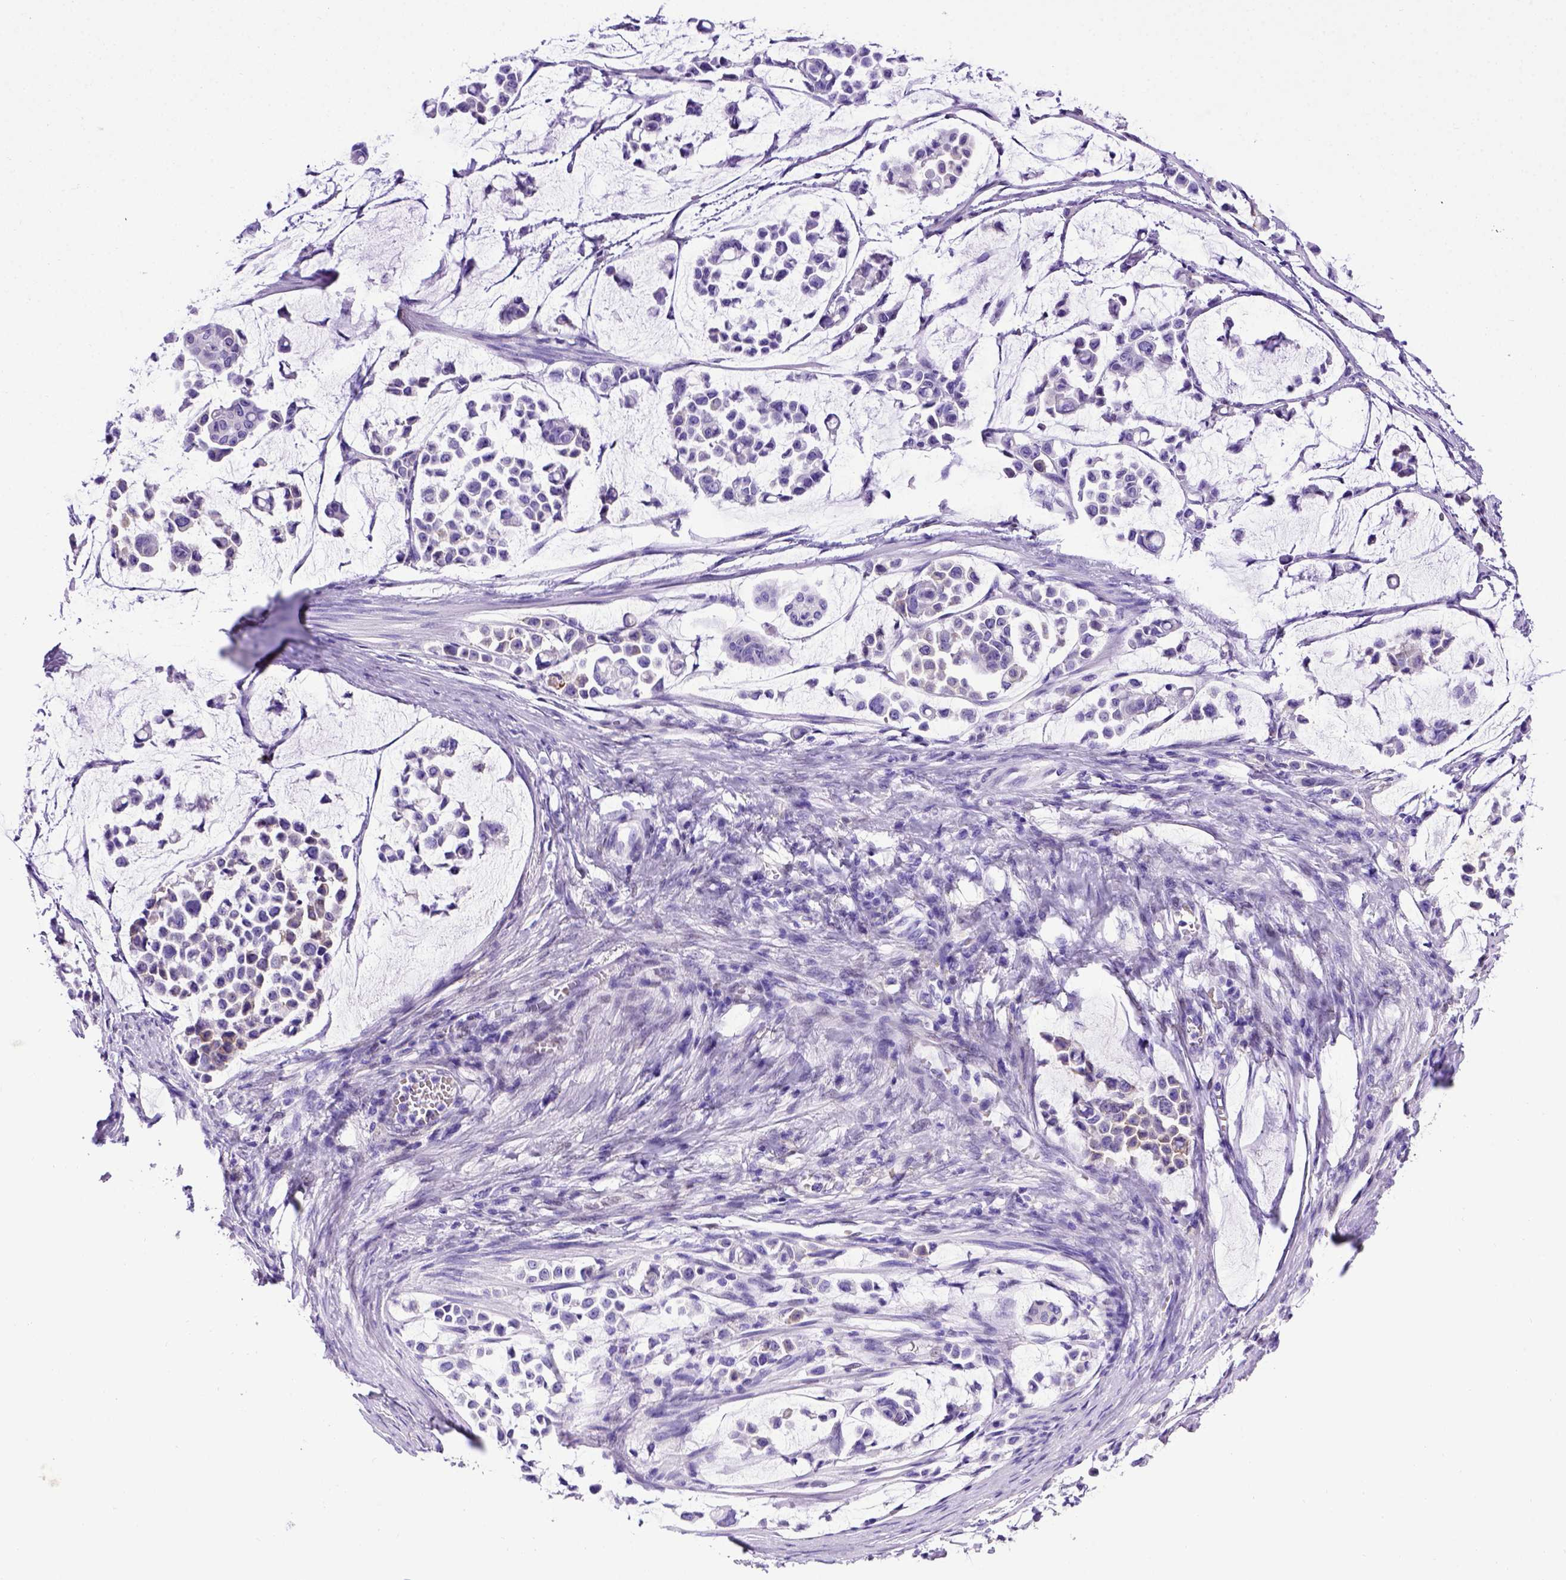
{"staining": {"intensity": "negative", "quantity": "none", "location": "none"}, "tissue": "stomach cancer", "cell_type": "Tumor cells", "image_type": "cancer", "snomed": [{"axis": "morphology", "description": "Adenocarcinoma, NOS"}, {"axis": "topography", "description": "Stomach"}], "caption": "IHC photomicrograph of human stomach adenocarcinoma stained for a protein (brown), which reveals no positivity in tumor cells.", "gene": "MEOX2", "patient": {"sex": "male", "age": 82}}